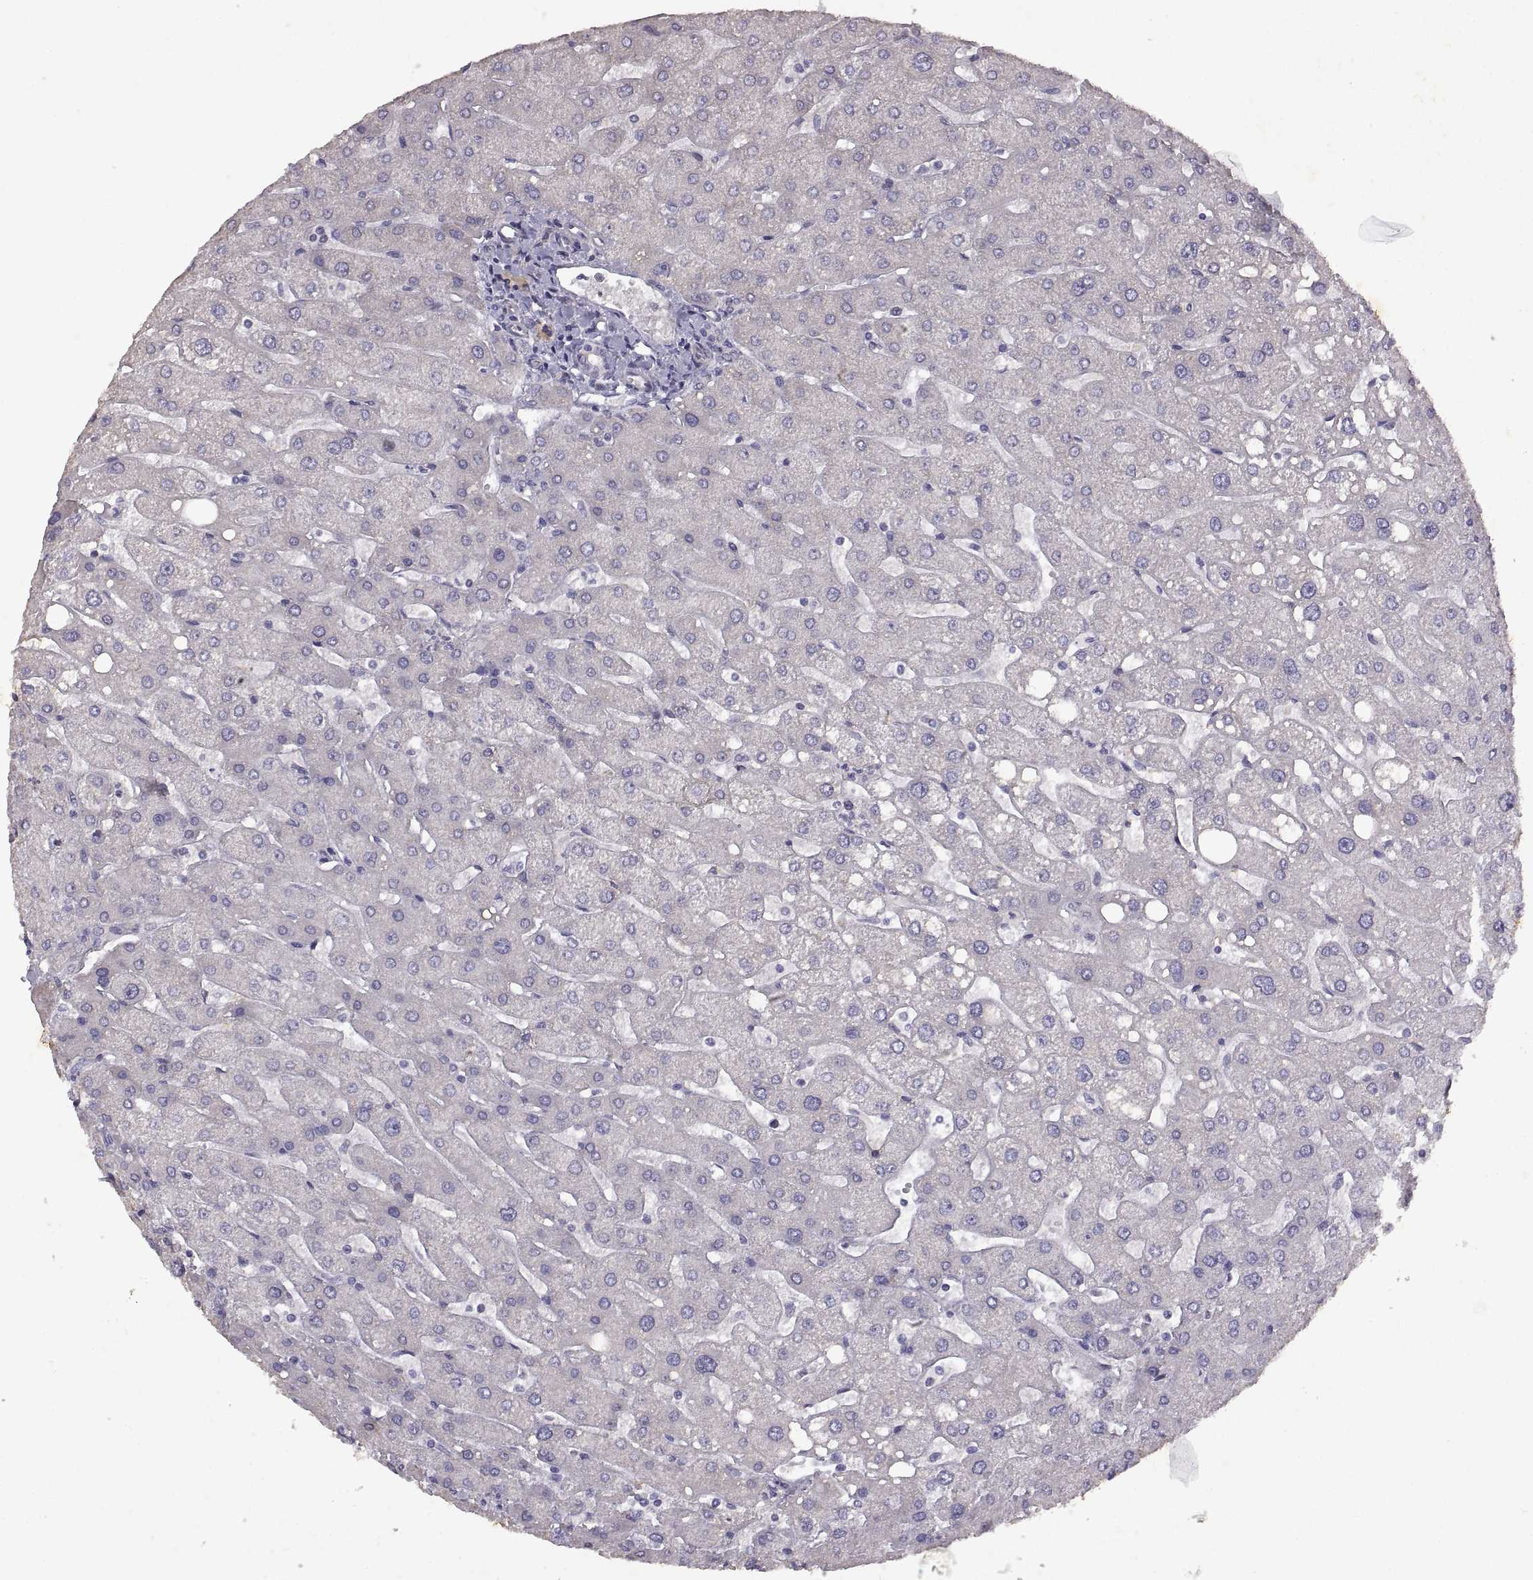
{"staining": {"intensity": "negative", "quantity": "none", "location": "none"}, "tissue": "liver", "cell_type": "Cholangiocytes", "image_type": "normal", "snomed": [{"axis": "morphology", "description": "Normal tissue, NOS"}, {"axis": "topography", "description": "Liver"}], "caption": "The immunohistochemistry histopathology image has no significant positivity in cholangiocytes of liver.", "gene": "DEFB136", "patient": {"sex": "male", "age": 67}}